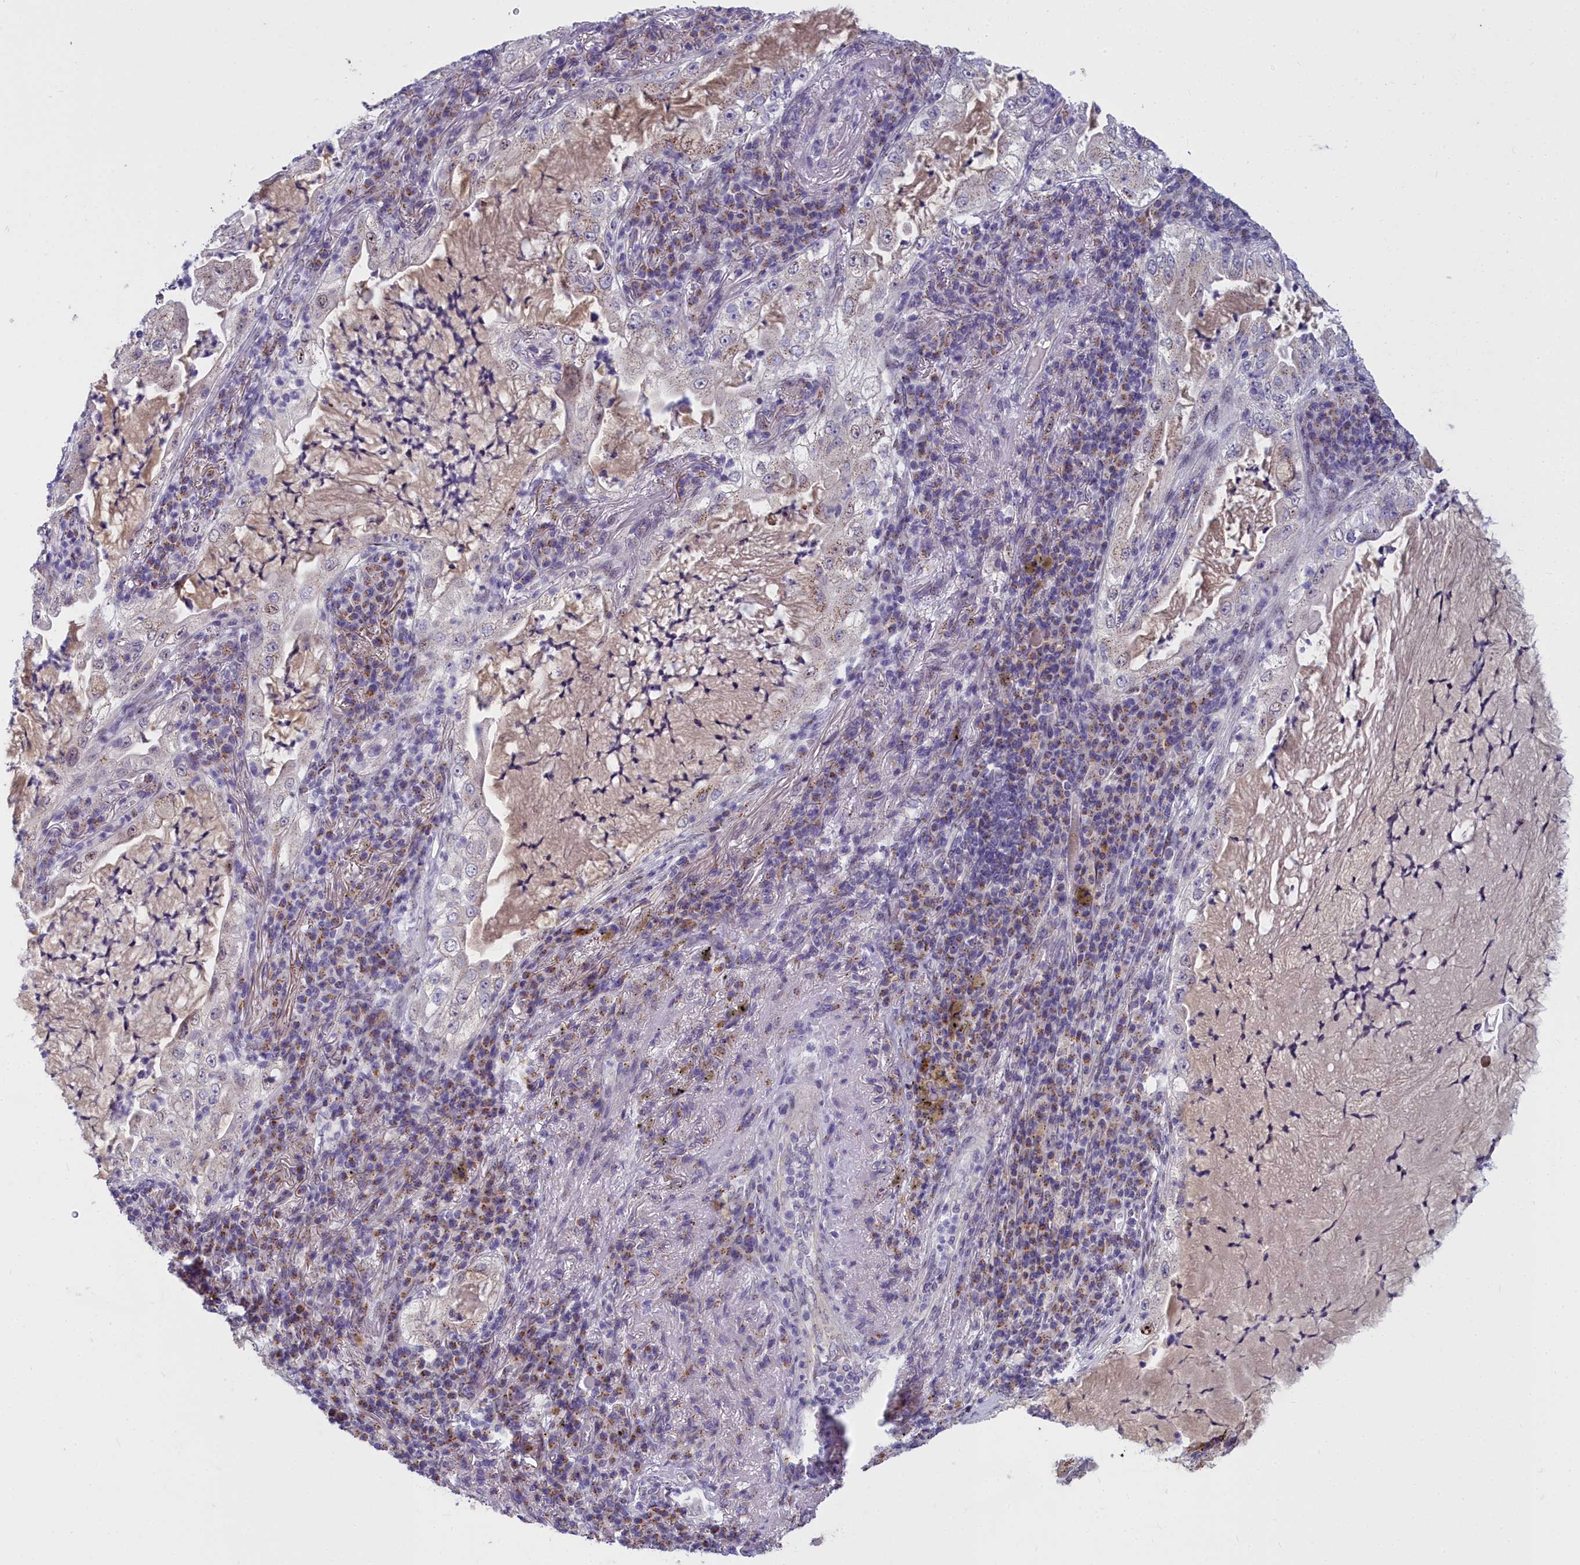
{"staining": {"intensity": "weak", "quantity": "<25%", "location": "cytoplasmic/membranous"}, "tissue": "lung cancer", "cell_type": "Tumor cells", "image_type": "cancer", "snomed": [{"axis": "morphology", "description": "Adenocarcinoma, NOS"}, {"axis": "topography", "description": "Lung"}], "caption": "Immunohistochemical staining of human lung cancer (adenocarcinoma) shows no significant expression in tumor cells.", "gene": "WDPCP", "patient": {"sex": "female", "age": 73}}